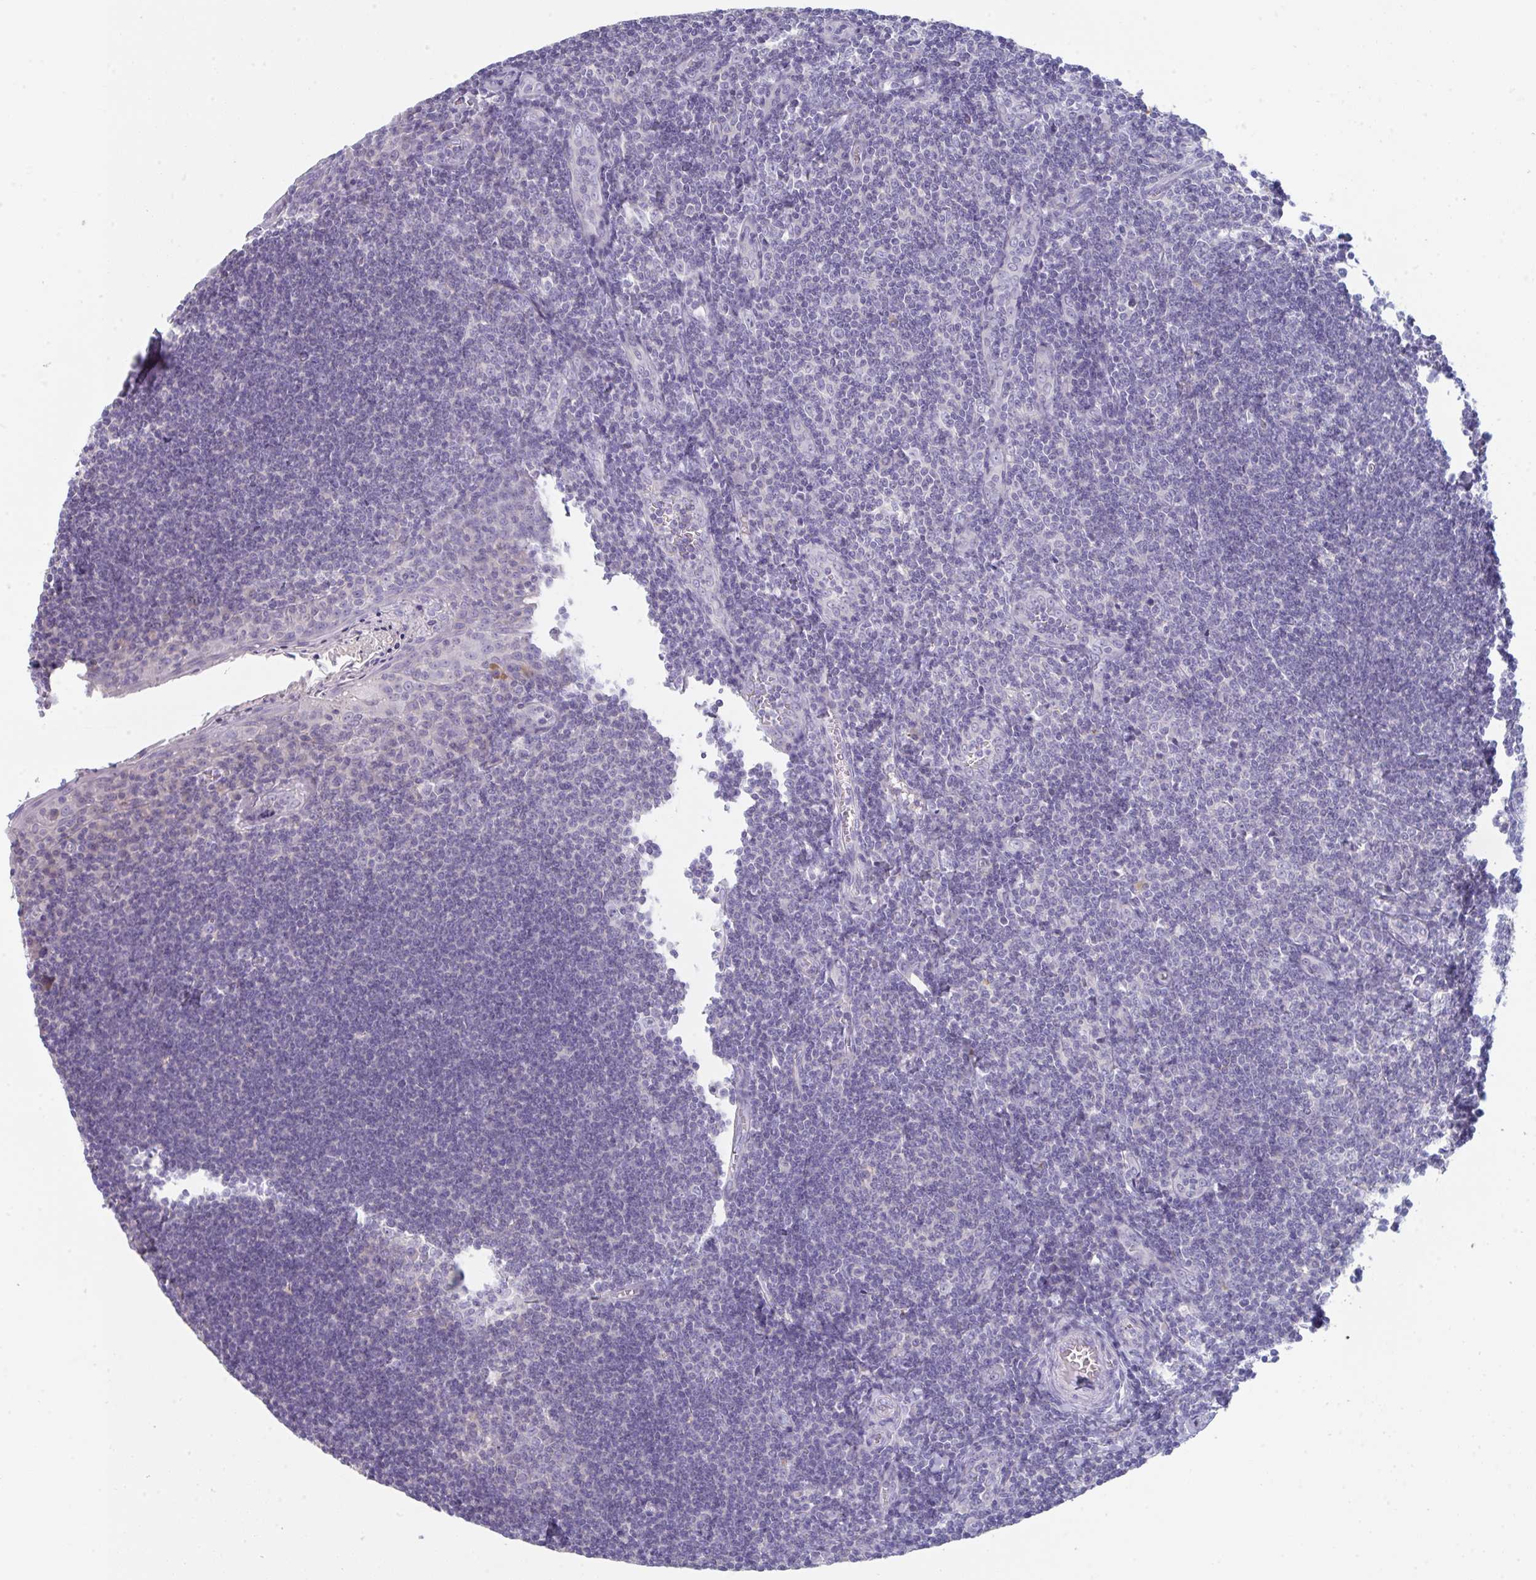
{"staining": {"intensity": "negative", "quantity": "none", "location": "none"}, "tissue": "tonsil", "cell_type": "Germinal center cells", "image_type": "normal", "snomed": [{"axis": "morphology", "description": "Normal tissue, NOS"}, {"axis": "topography", "description": "Tonsil"}], "caption": "Immunohistochemistry photomicrograph of normal tonsil stained for a protein (brown), which shows no expression in germinal center cells. Nuclei are stained in blue.", "gene": "HGFAC", "patient": {"sex": "male", "age": 27}}